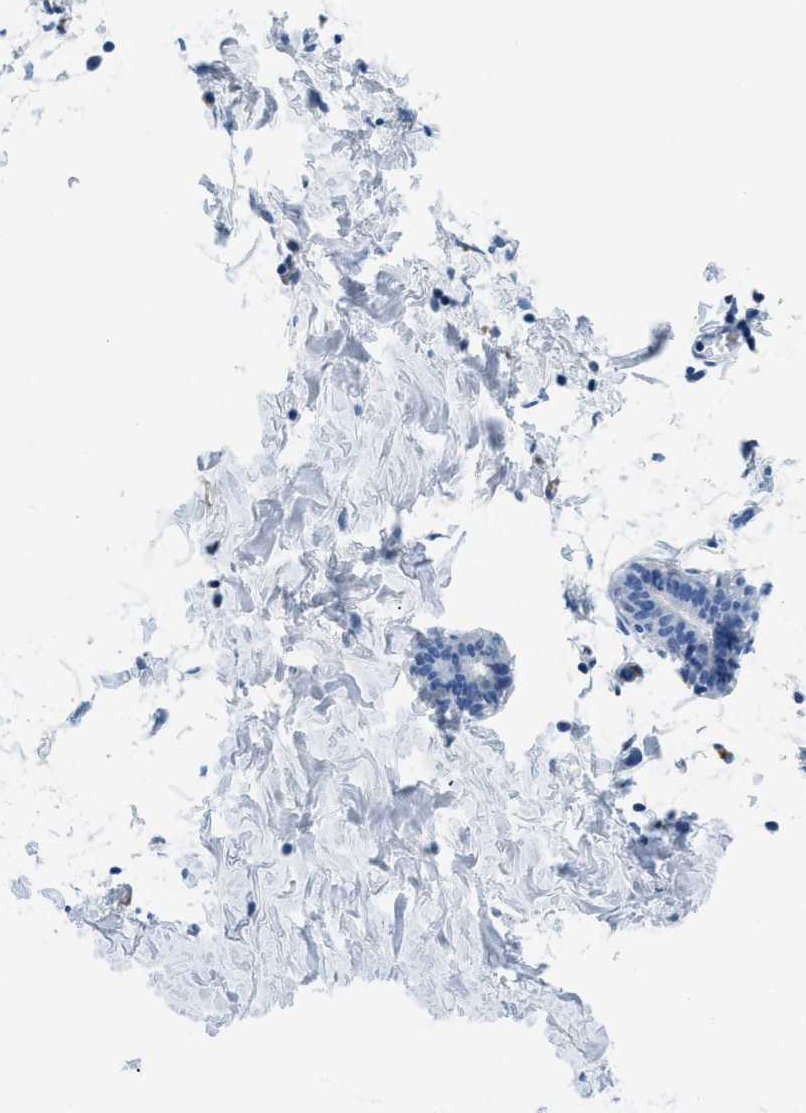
{"staining": {"intensity": "negative", "quantity": "none", "location": "none"}, "tissue": "breast", "cell_type": "Glandular cells", "image_type": "normal", "snomed": [{"axis": "morphology", "description": "Normal tissue, NOS"}, {"axis": "topography", "description": "Breast"}], "caption": "High power microscopy image of an IHC histopathology image of benign breast, revealing no significant expression in glandular cells.", "gene": "MBL2", "patient": {"sex": "female", "age": 27}}